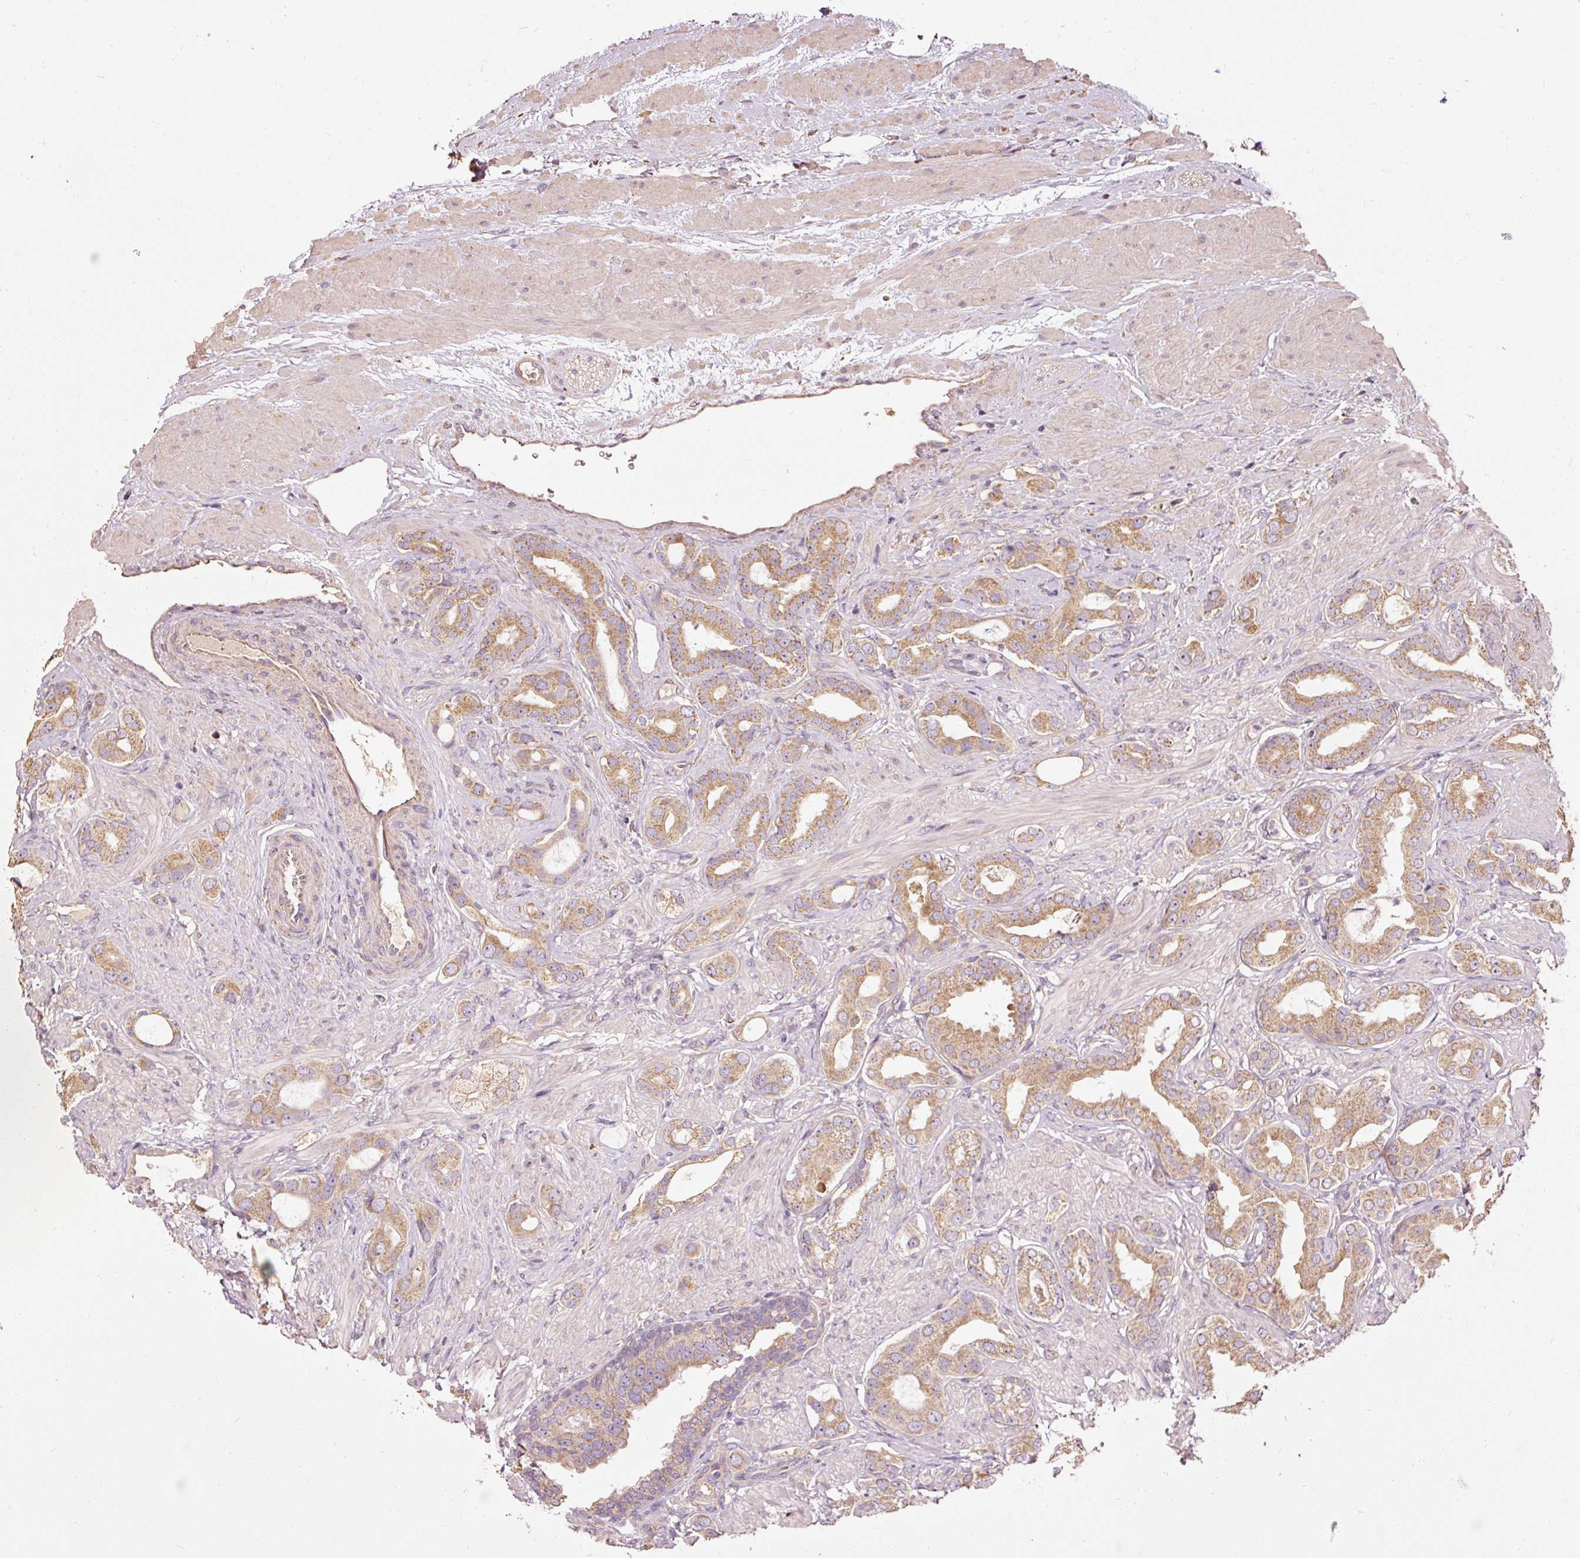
{"staining": {"intensity": "moderate", "quantity": ">75%", "location": "cytoplasmic/membranous"}, "tissue": "prostate cancer", "cell_type": "Tumor cells", "image_type": "cancer", "snomed": [{"axis": "morphology", "description": "Adenocarcinoma, Low grade"}, {"axis": "topography", "description": "Prostate"}], "caption": "Protein staining of prostate cancer tissue exhibits moderate cytoplasmic/membranous positivity in approximately >75% of tumor cells.", "gene": "EFHC1", "patient": {"sex": "male", "age": 57}}